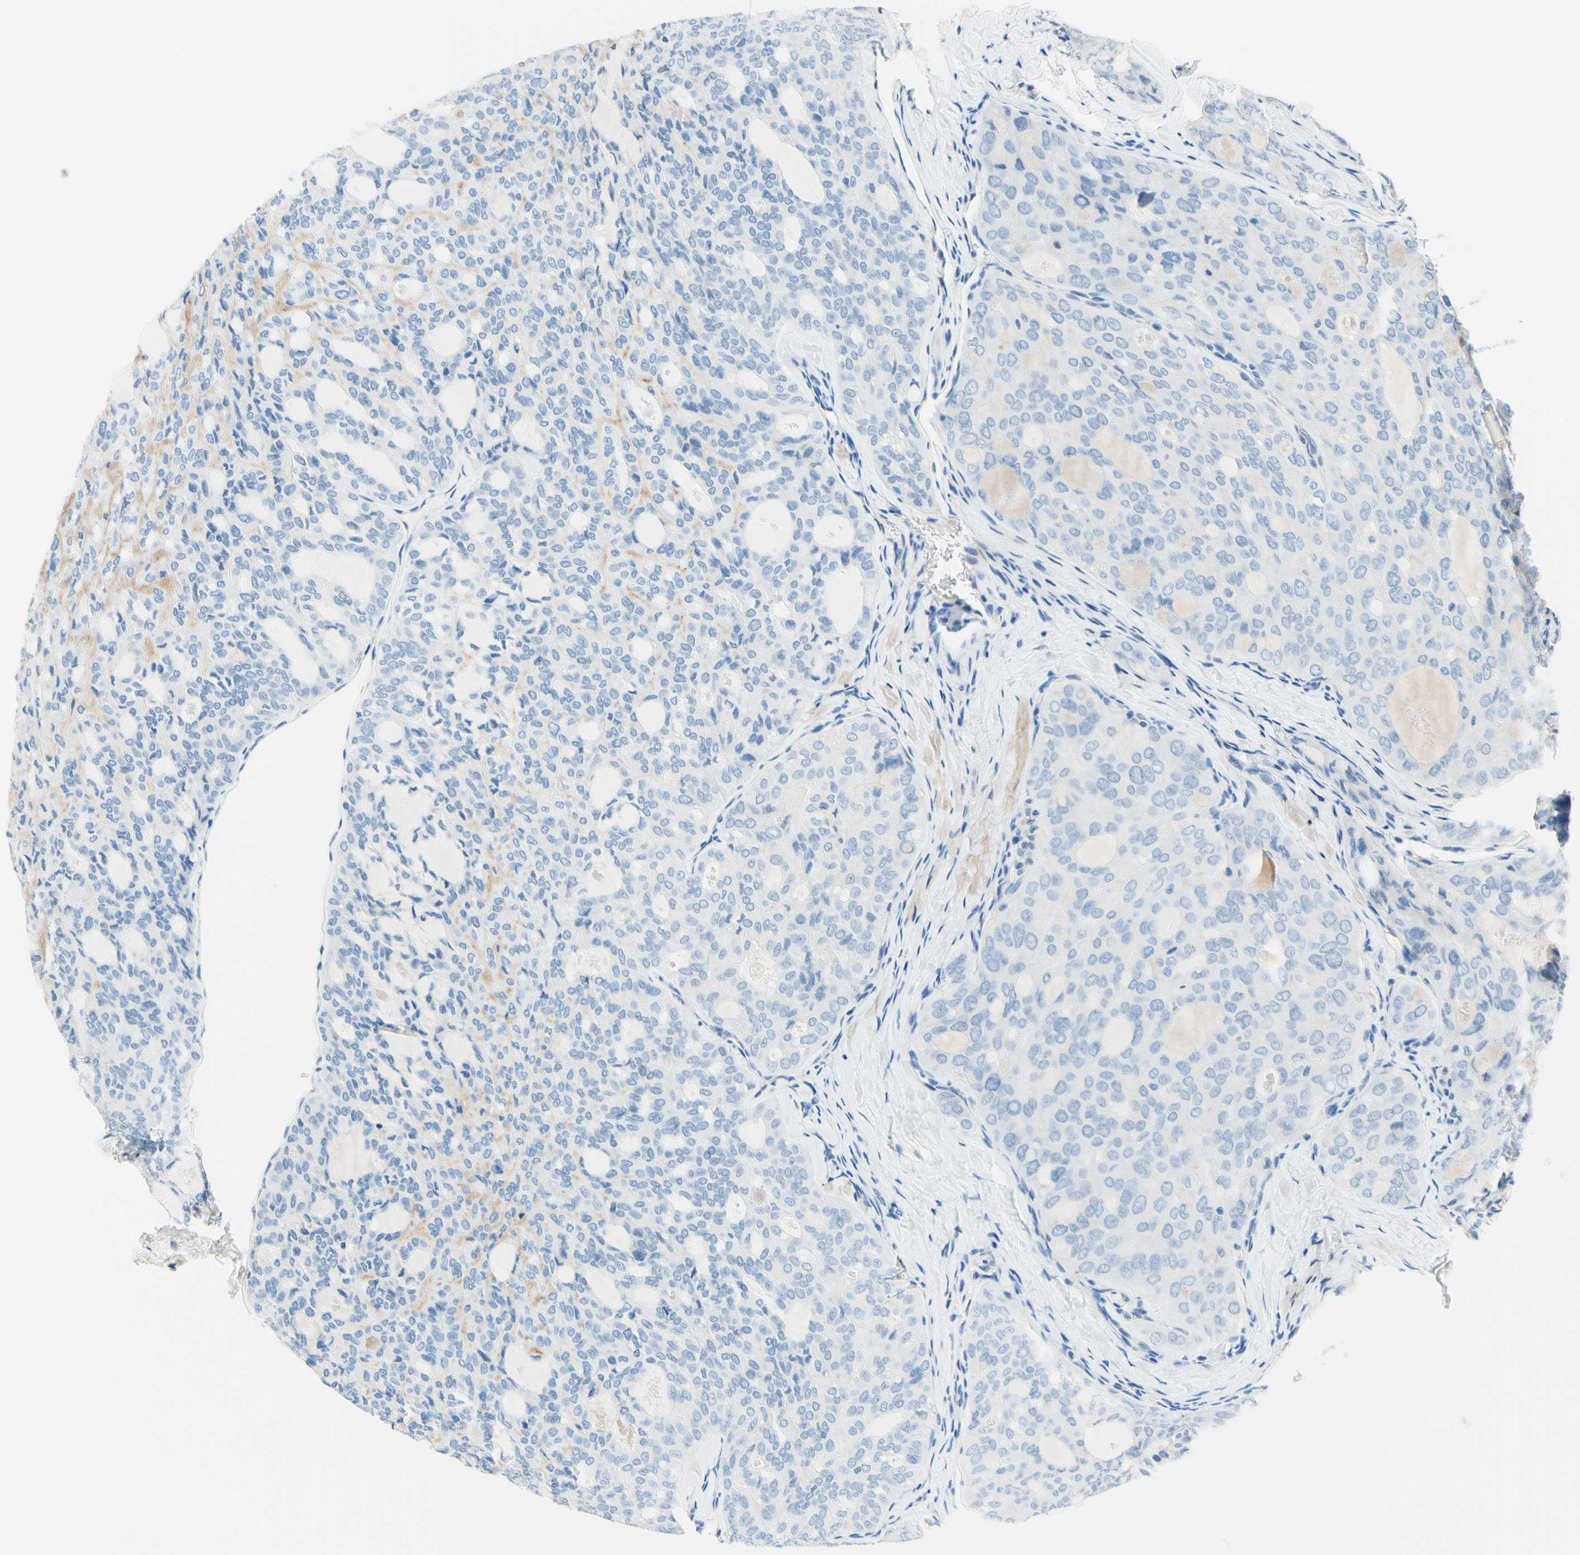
{"staining": {"intensity": "negative", "quantity": "none", "location": "none"}, "tissue": "thyroid cancer", "cell_type": "Tumor cells", "image_type": "cancer", "snomed": [{"axis": "morphology", "description": "Follicular adenoma carcinoma, NOS"}, {"axis": "topography", "description": "Thyroid gland"}], "caption": "Human thyroid cancer (follicular adenoma carcinoma) stained for a protein using immunohistochemistry (IHC) displays no positivity in tumor cells.", "gene": "PASD1", "patient": {"sex": "male", "age": 75}}